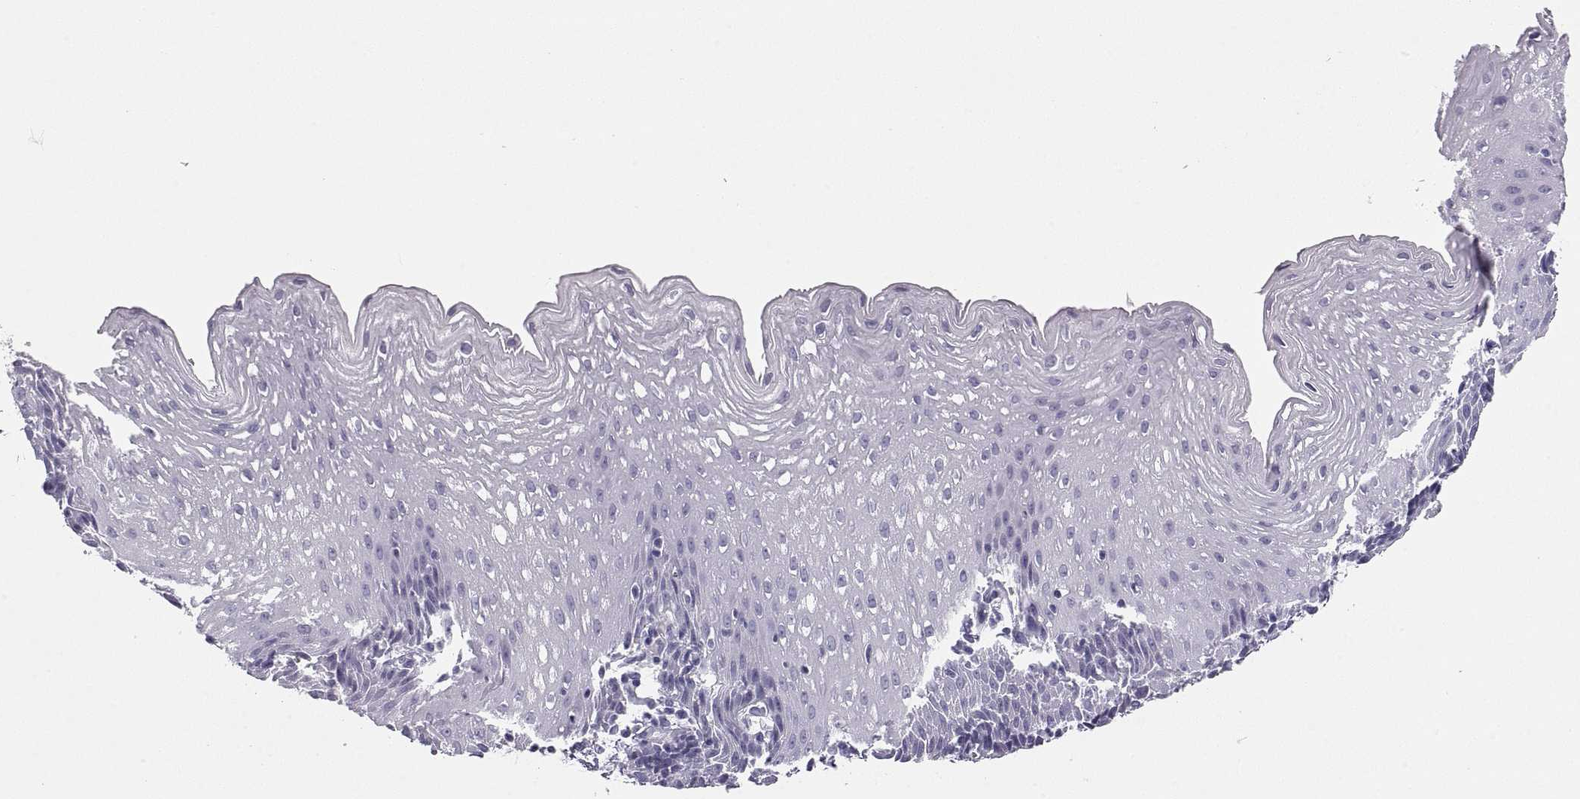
{"staining": {"intensity": "negative", "quantity": "none", "location": "none"}, "tissue": "esophagus", "cell_type": "Squamous epithelial cells", "image_type": "normal", "snomed": [{"axis": "morphology", "description": "Normal tissue, NOS"}, {"axis": "topography", "description": "Esophagus"}], "caption": "Immunohistochemistry (IHC) micrograph of unremarkable human esophagus stained for a protein (brown), which shows no positivity in squamous epithelial cells.", "gene": "SEMG1", "patient": {"sex": "female", "age": 64}}